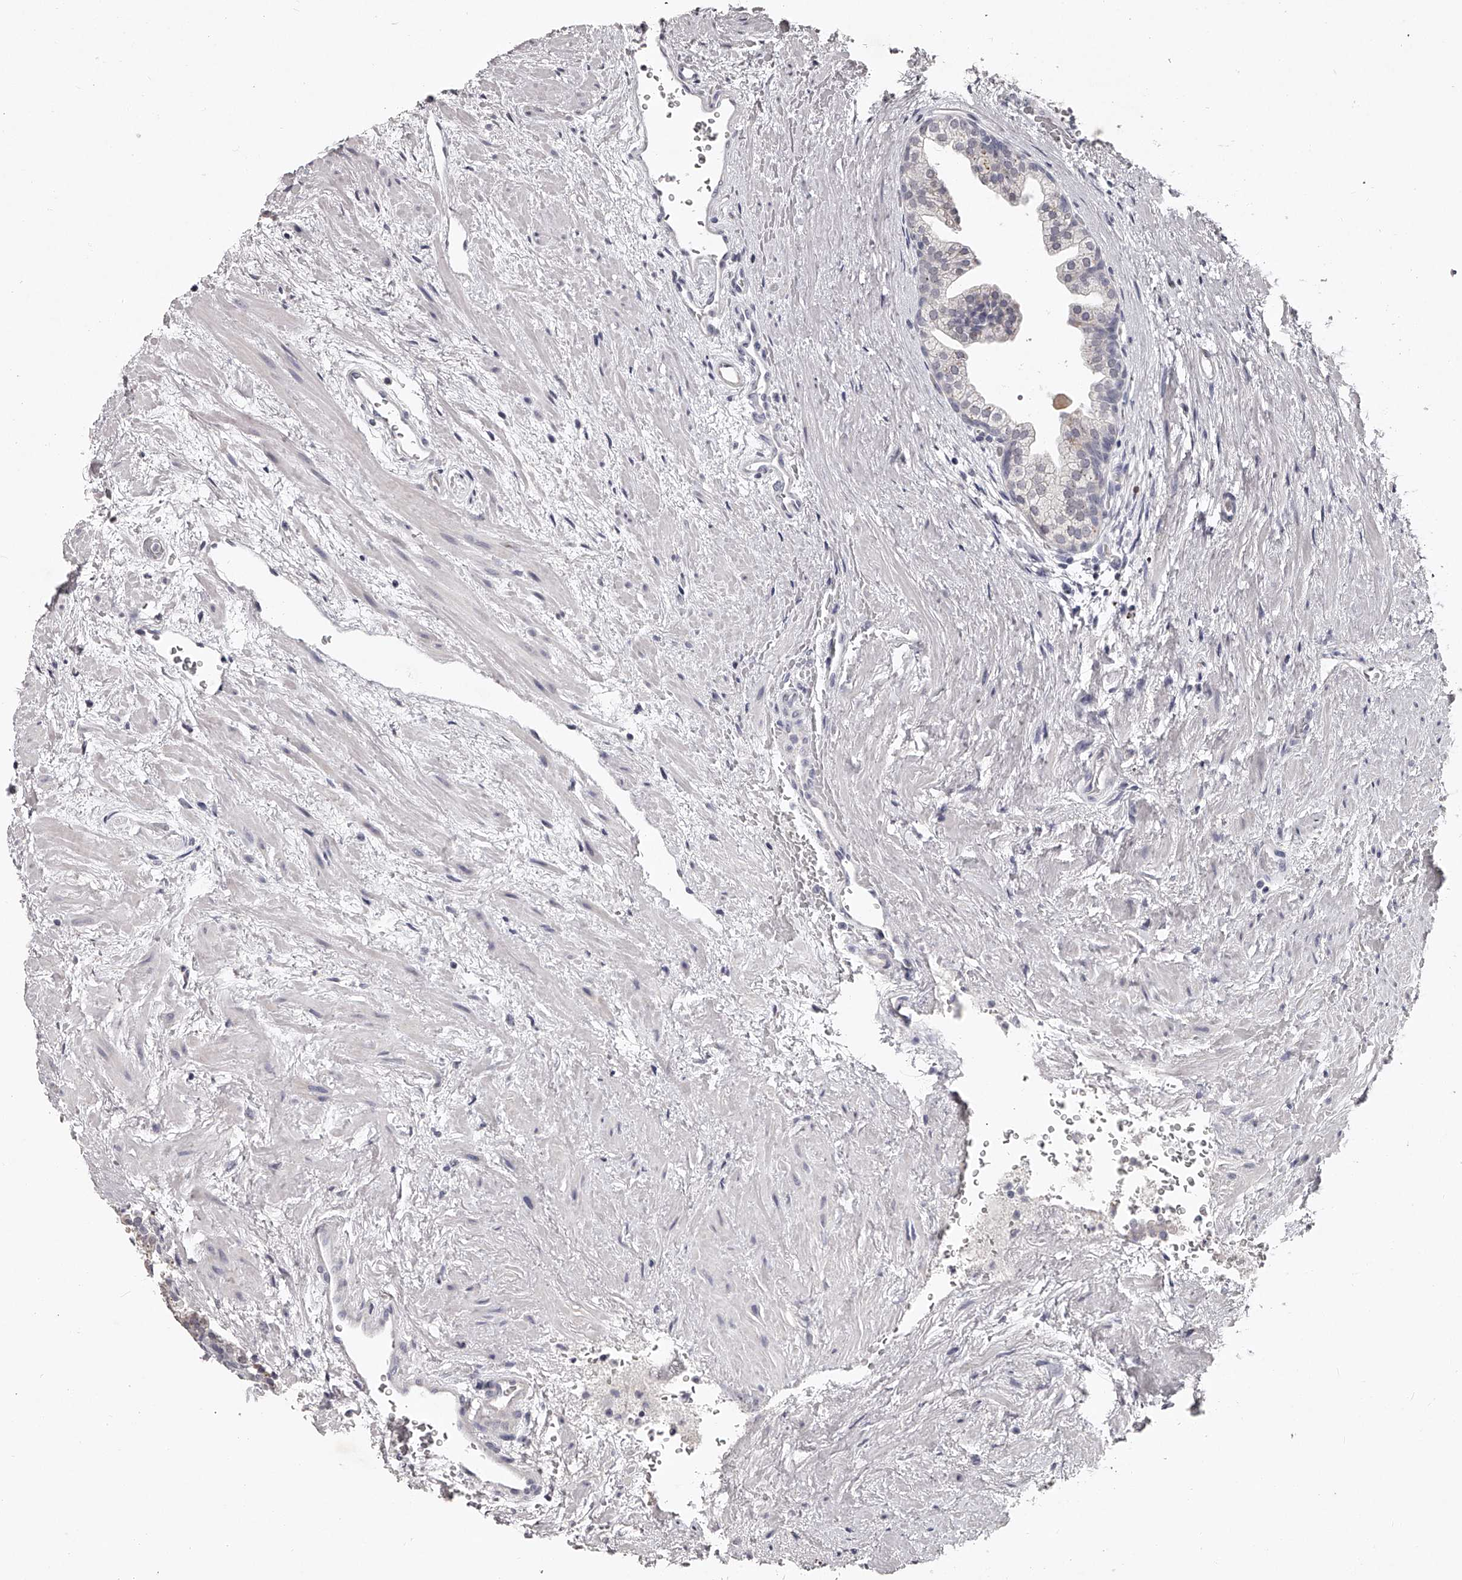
{"staining": {"intensity": "negative", "quantity": "none", "location": "none"}, "tissue": "prostate", "cell_type": "Glandular cells", "image_type": "normal", "snomed": [{"axis": "morphology", "description": "Normal tissue, NOS"}, {"axis": "topography", "description": "Prostate"}], "caption": "Immunohistochemistry of unremarkable prostate shows no positivity in glandular cells. Brightfield microscopy of IHC stained with DAB (brown) and hematoxylin (blue), captured at high magnification.", "gene": "NT5DC1", "patient": {"sex": "male", "age": 48}}